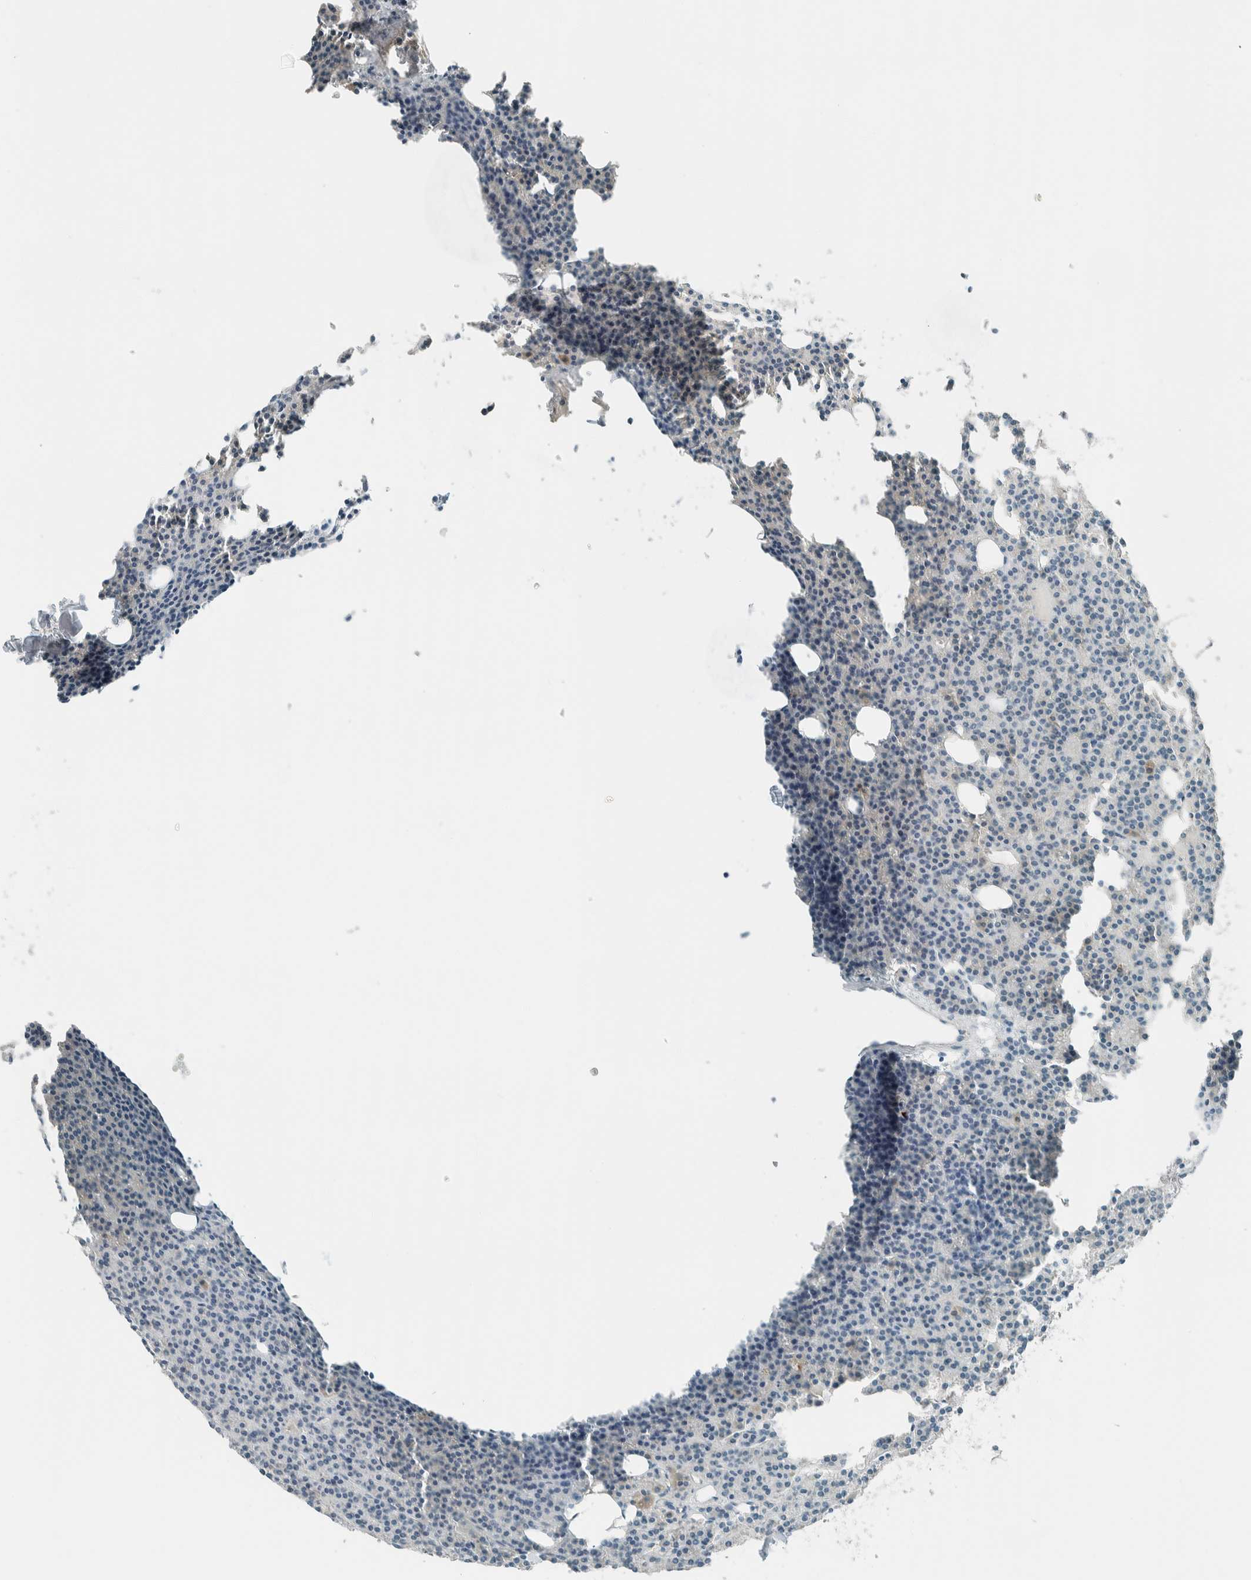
{"staining": {"intensity": "negative", "quantity": "none", "location": "none"}, "tissue": "parathyroid gland", "cell_type": "Glandular cells", "image_type": "normal", "snomed": [{"axis": "morphology", "description": "Normal tissue, NOS"}, {"axis": "morphology", "description": "Adenoma, NOS"}, {"axis": "topography", "description": "Parathyroid gland"}], "caption": "DAB immunohistochemical staining of normal parathyroid gland reveals no significant expression in glandular cells.", "gene": "SLFN12", "patient": {"sex": "female", "age": 57}}